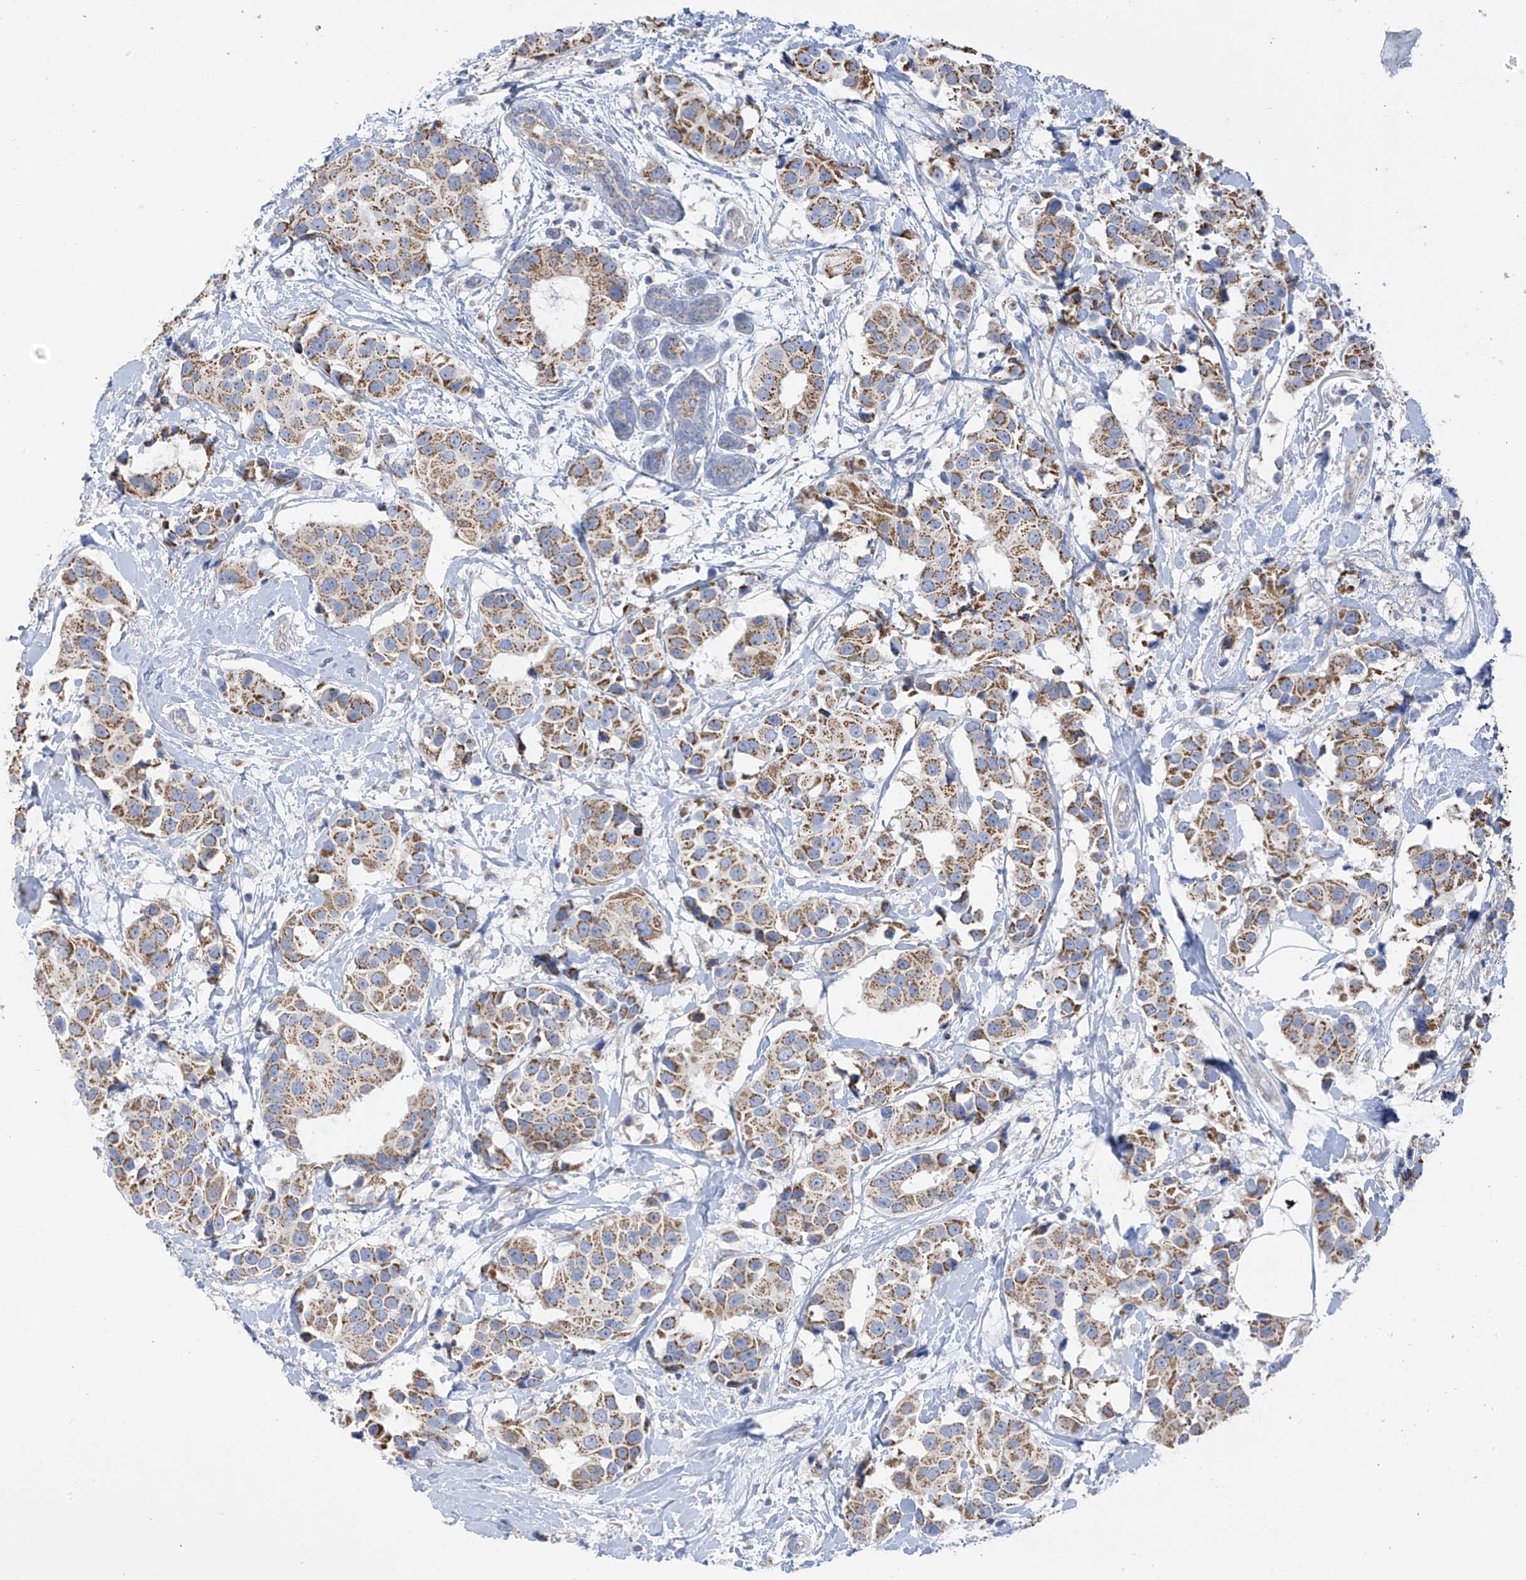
{"staining": {"intensity": "moderate", "quantity": ">75%", "location": "cytoplasmic/membranous"}, "tissue": "breast cancer", "cell_type": "Tumor cells", "image_type": "cancer", "snomed": [{"axis": "morphology", "description": "Normal tissue, NOS"}, {"axis": "morphology", "description": "Duct carcinoma"}, {"axis": "topography", "description": "Breast"}], "caption": "Breast cancer (invasive ductal carcinoma) stained with IHC demonstrates moderate cytoplasmic/membranous staining in about >75% of tumor cells. The staining is performed using DAB brown chromogen to label protein expression. The nuclei are counter-stained blue using hematoxylin.", "gene": "PNPT1", "patient": {"sex": "female", "age": 39}}